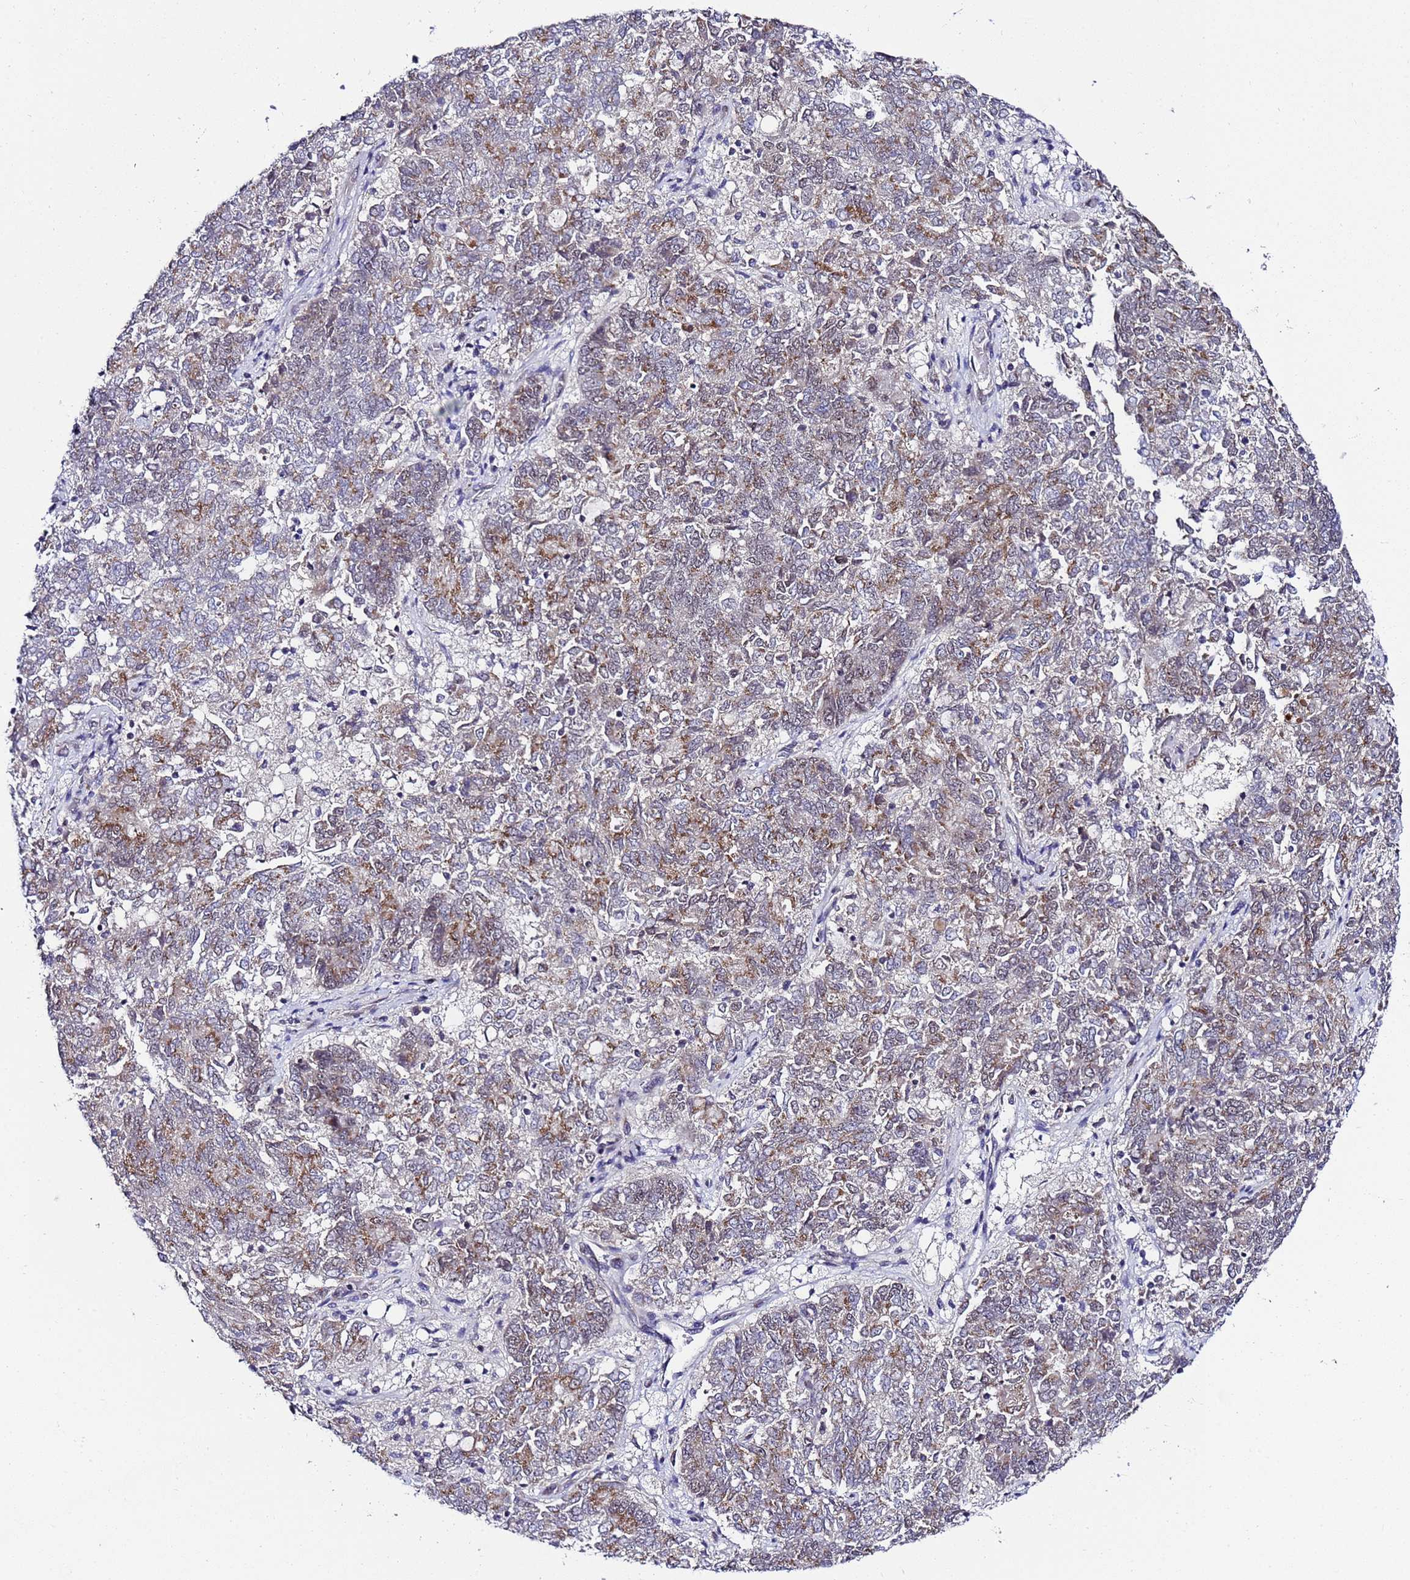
{"staining": {"intensity": "moderate", "quantity": ">75%", "location": "cytoplasmic/membranous"}, "tissue": "endometrial cancer", "cell_type": "Tumor cells", "image_type": "cancer", "snomed": [{"axis": "morphology", "description": "Adenocarcinoma, NOS"}, {"axis": "topography", "description": "Endometrium"}], "caption": "DAB (3,3'-diaminobenzidine) immunohistochemical staining of human endometrial adenocarcinoma exhibits moderate cytoplasmic/membranous protein staining in approximately >75% of tumor cells.", "gene": "C19orf47", "patient": {"sex": "female", "age": 80}}